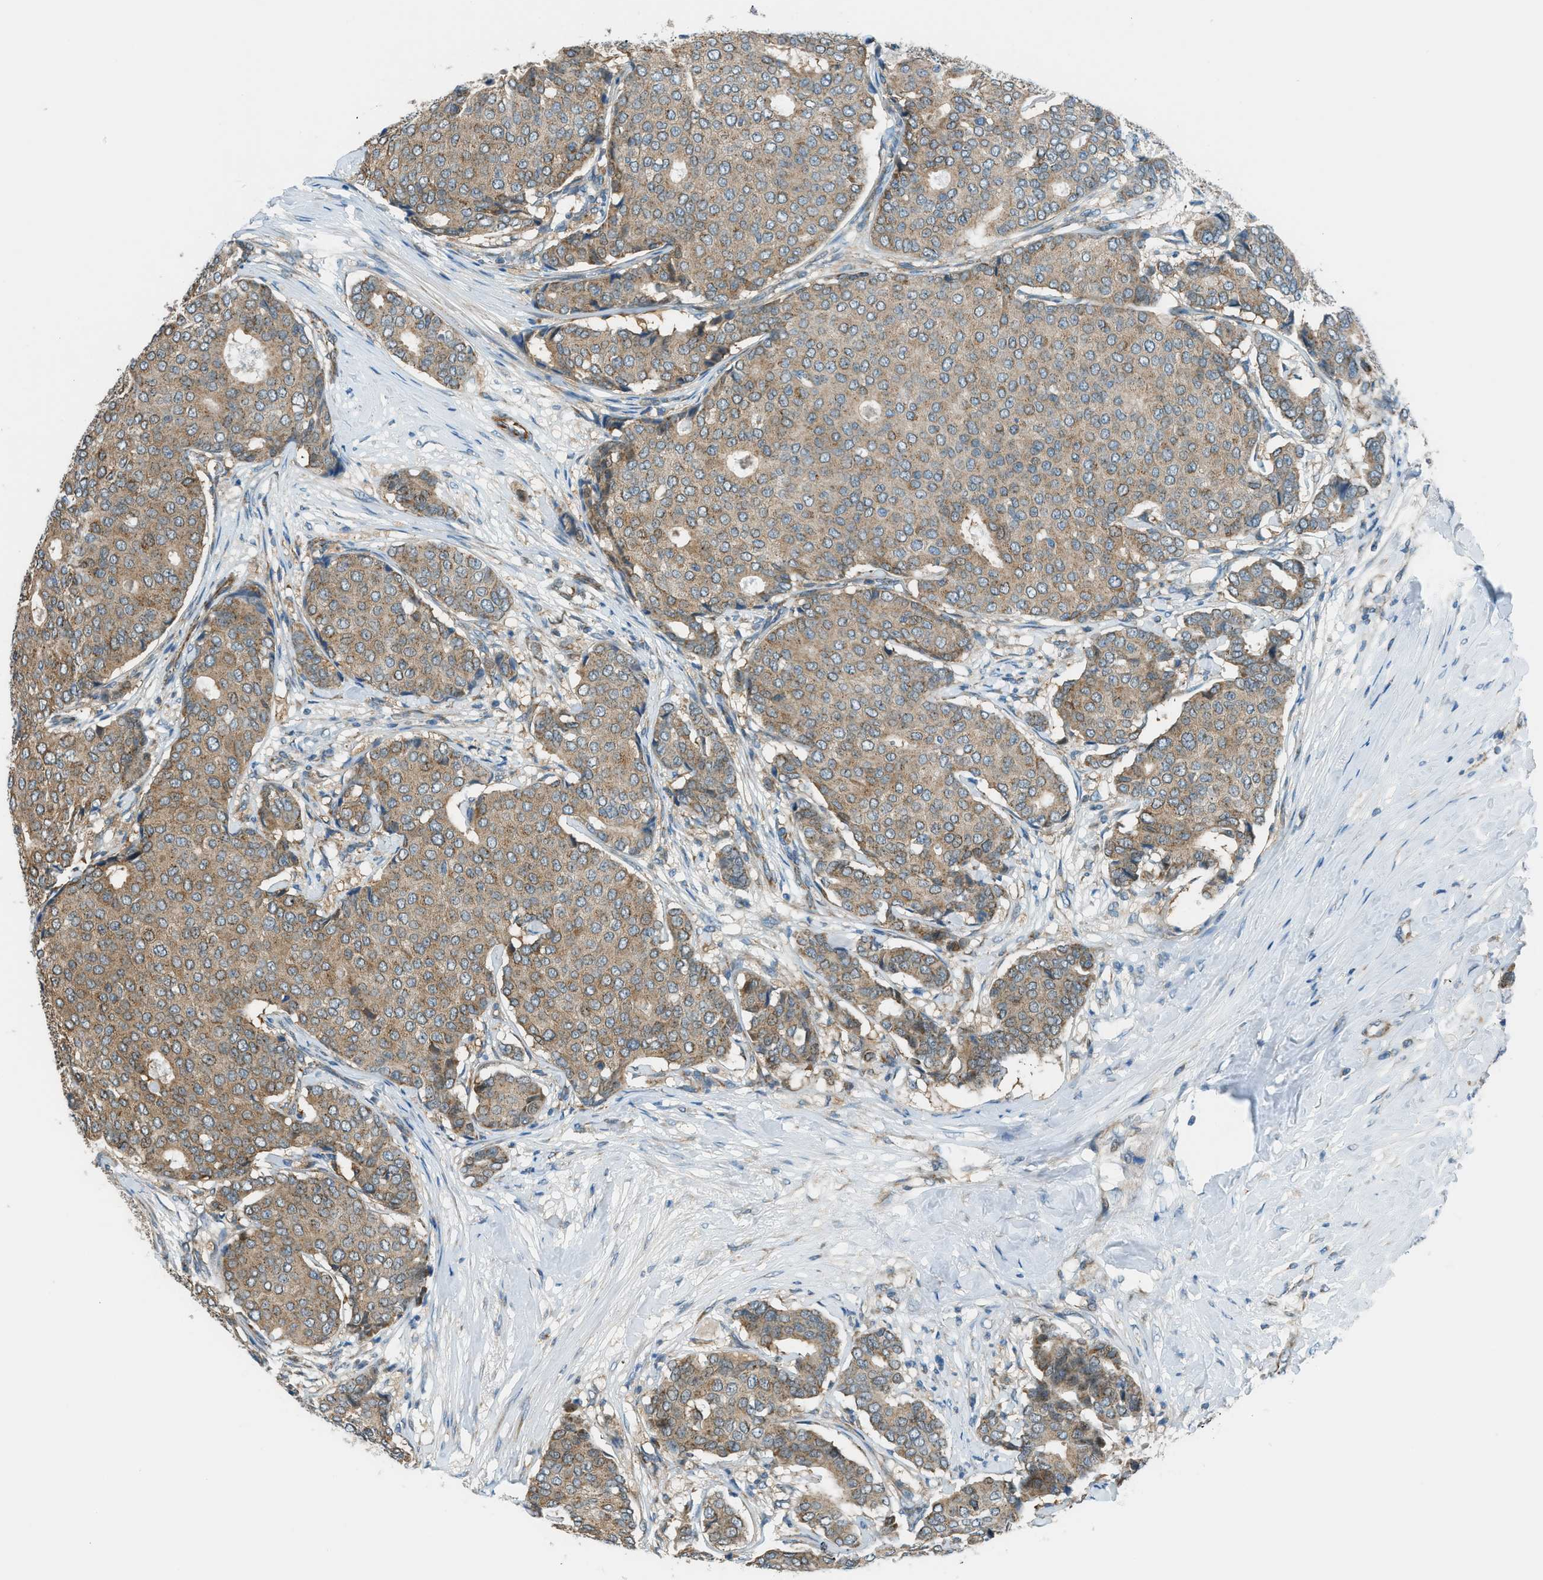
{"staining": {"intensity": "moderate", "quantity": "25%-75%", "location": "cytoplasmic/membranous"}, "tissue": "breast cancer", "cell_type": "Tumor cells", "image_type": "cancer", "snomed": [{"axis": "morphology", "description": "Duct carcinoma"}, {"axis": "topography", "description": "Breast"}], "caption": "A histopathology image showing moderate cytoplasmic/membranous expression in about 25%-75% of tumor cells in breast cancer (invasive ductal carcinoma), as visualized by brown immunohistochemical staining.", "gene": "PIGG", "patient": {"sex": "female", "age": 75}}